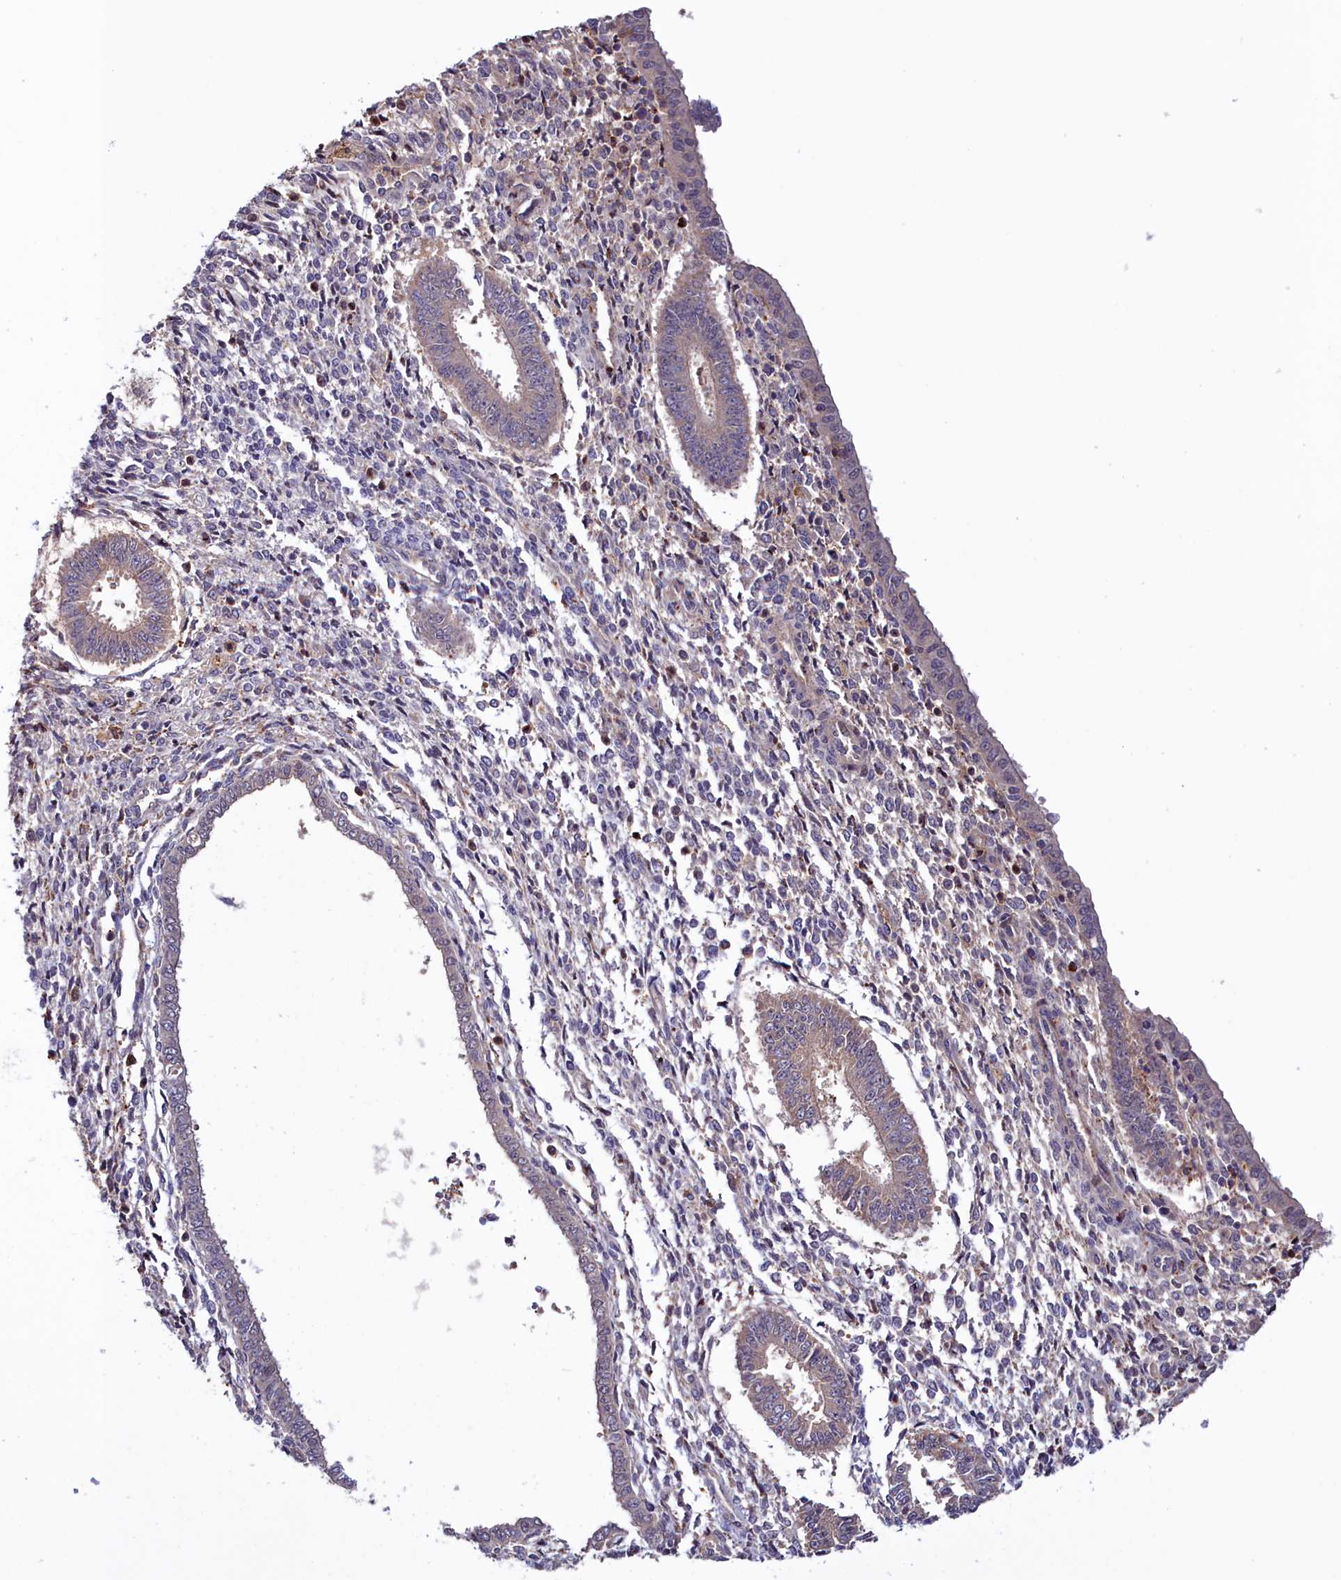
{"staining": {"intensity": "negative", "quantity": "none", "location": "none"}, "tissue": "endometrium", "cell_type": "Cells in endometrial stroma", "image_type": "normal", "snomed": [{"axis": "morphology", "description": "Normal tissue, NOS"}, {"axis": "topography", "description": "Endometrium"}], "caption": "Immunohistochemistry (IHC) of unremarkable endometrium displays no expression in cells in endometrial stroma.", "gene": "NEURL4", "patient": {"sex": "female", "age": 35}}